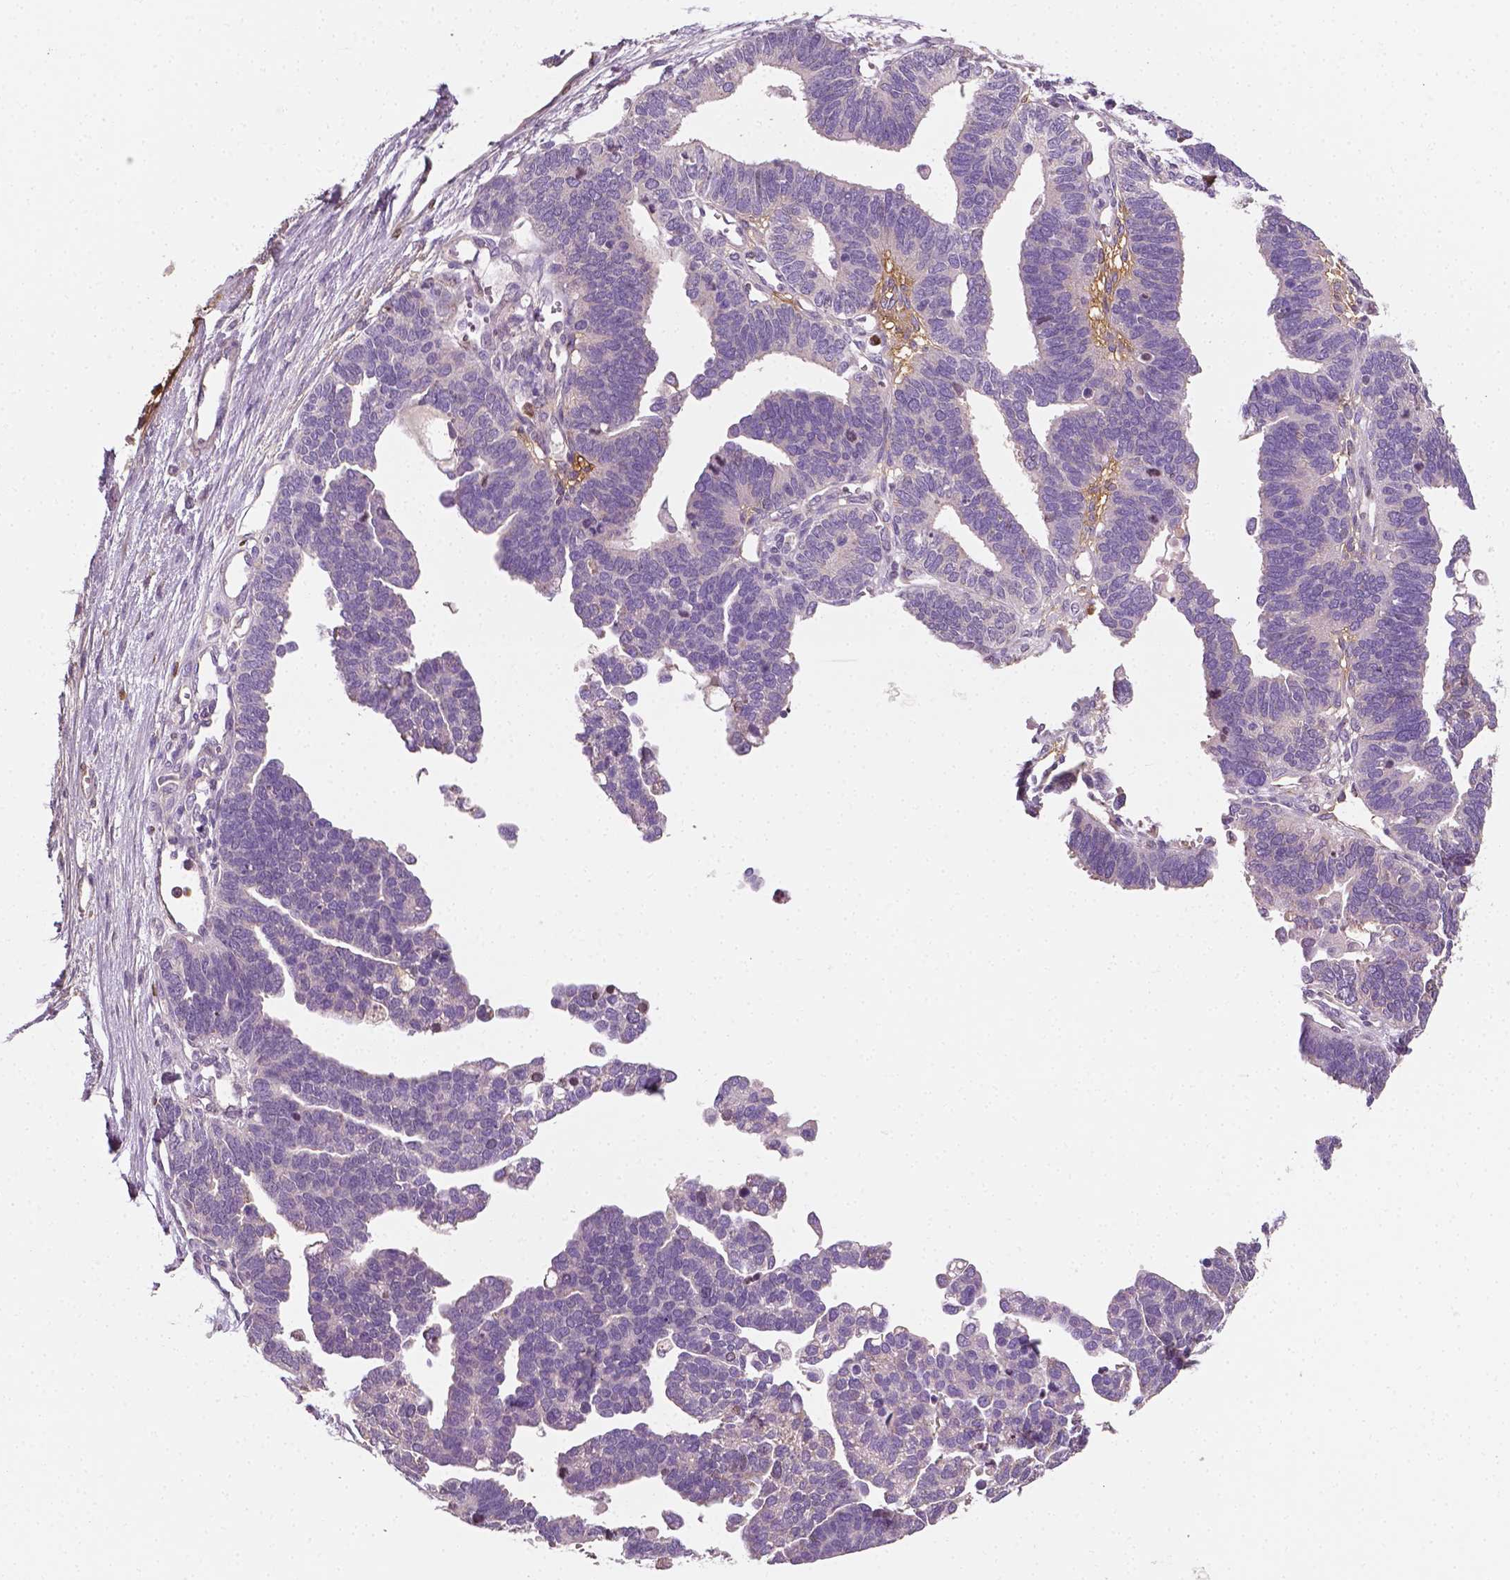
{"staining": {"intensity": "negative", "quantity": "none", "location": "none"}, "tissue": "ovarian cancer", "cell_type": "Tumor cells", "image_type": "cancer", "snomed": [{"axis": "morphology", "description": "Cystadenocarcinoma, serous, NOS"}, {"axis": "topography", "description": "Ovary"}], "caption": "A histopathology image of human serous cystadenocarcinoma (ovarian) is negative for staining in tumor cells.", "gene": "PTX3", "patient": {"sex": "female", "age": 51}}